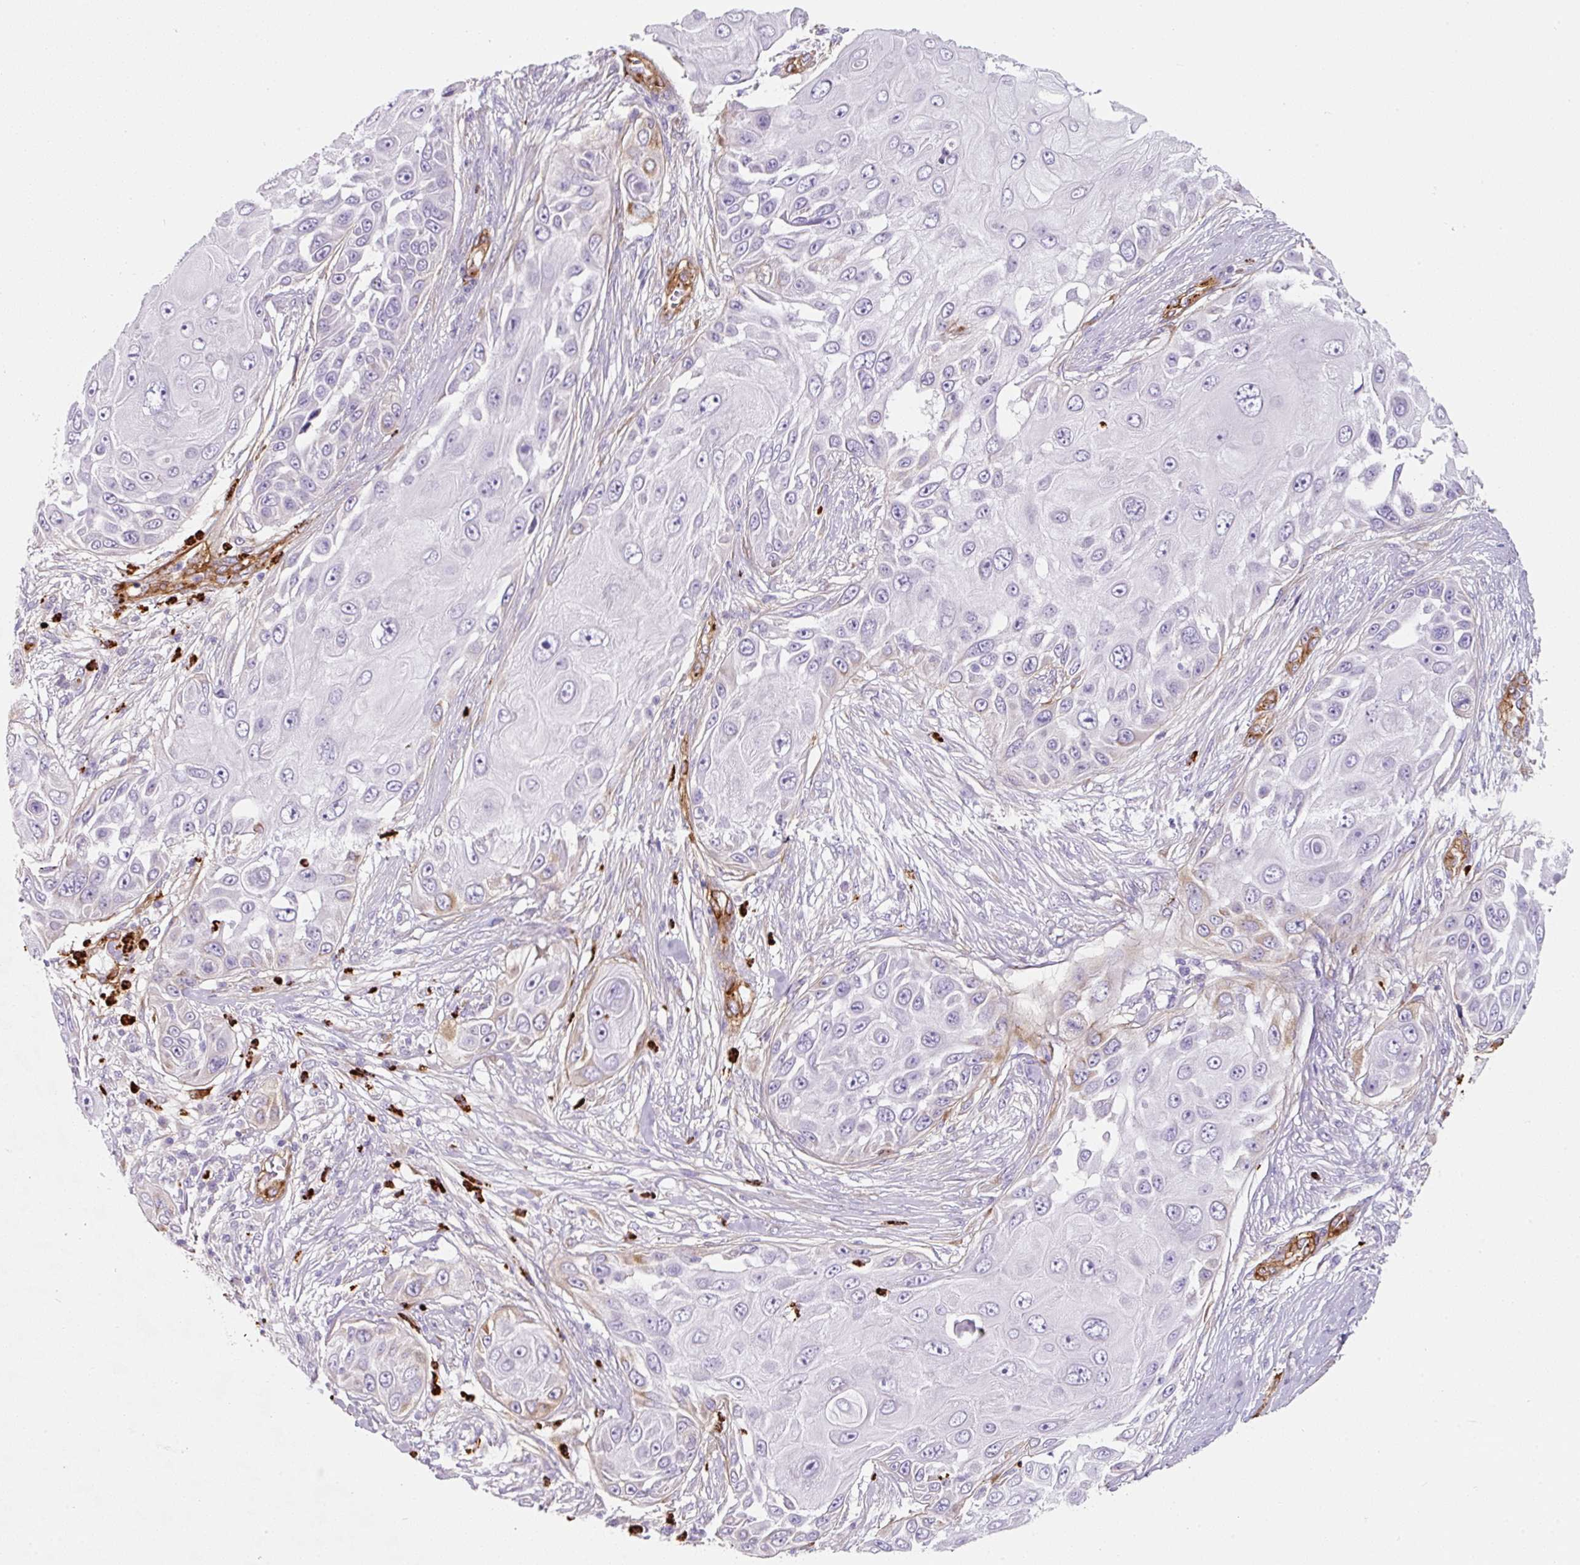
{"staining": {"intensity": "negative", "quantity": "none", "location": "none"}, "tissue": "skin cancer", "cell_type": "Tumor cells", "image_type": "cancer", "snomed": [{"axis": "morphology", "description": "Squamous cell carcinoma, NOS"}, {"axis": "topography", "description": "Skin"}], "caption": "Immunohistochemistry of skin cancer demonstrates no expression in tumor cells.", "gene": "LOXL4", "patient": {"sex": "female", "age": 44}}